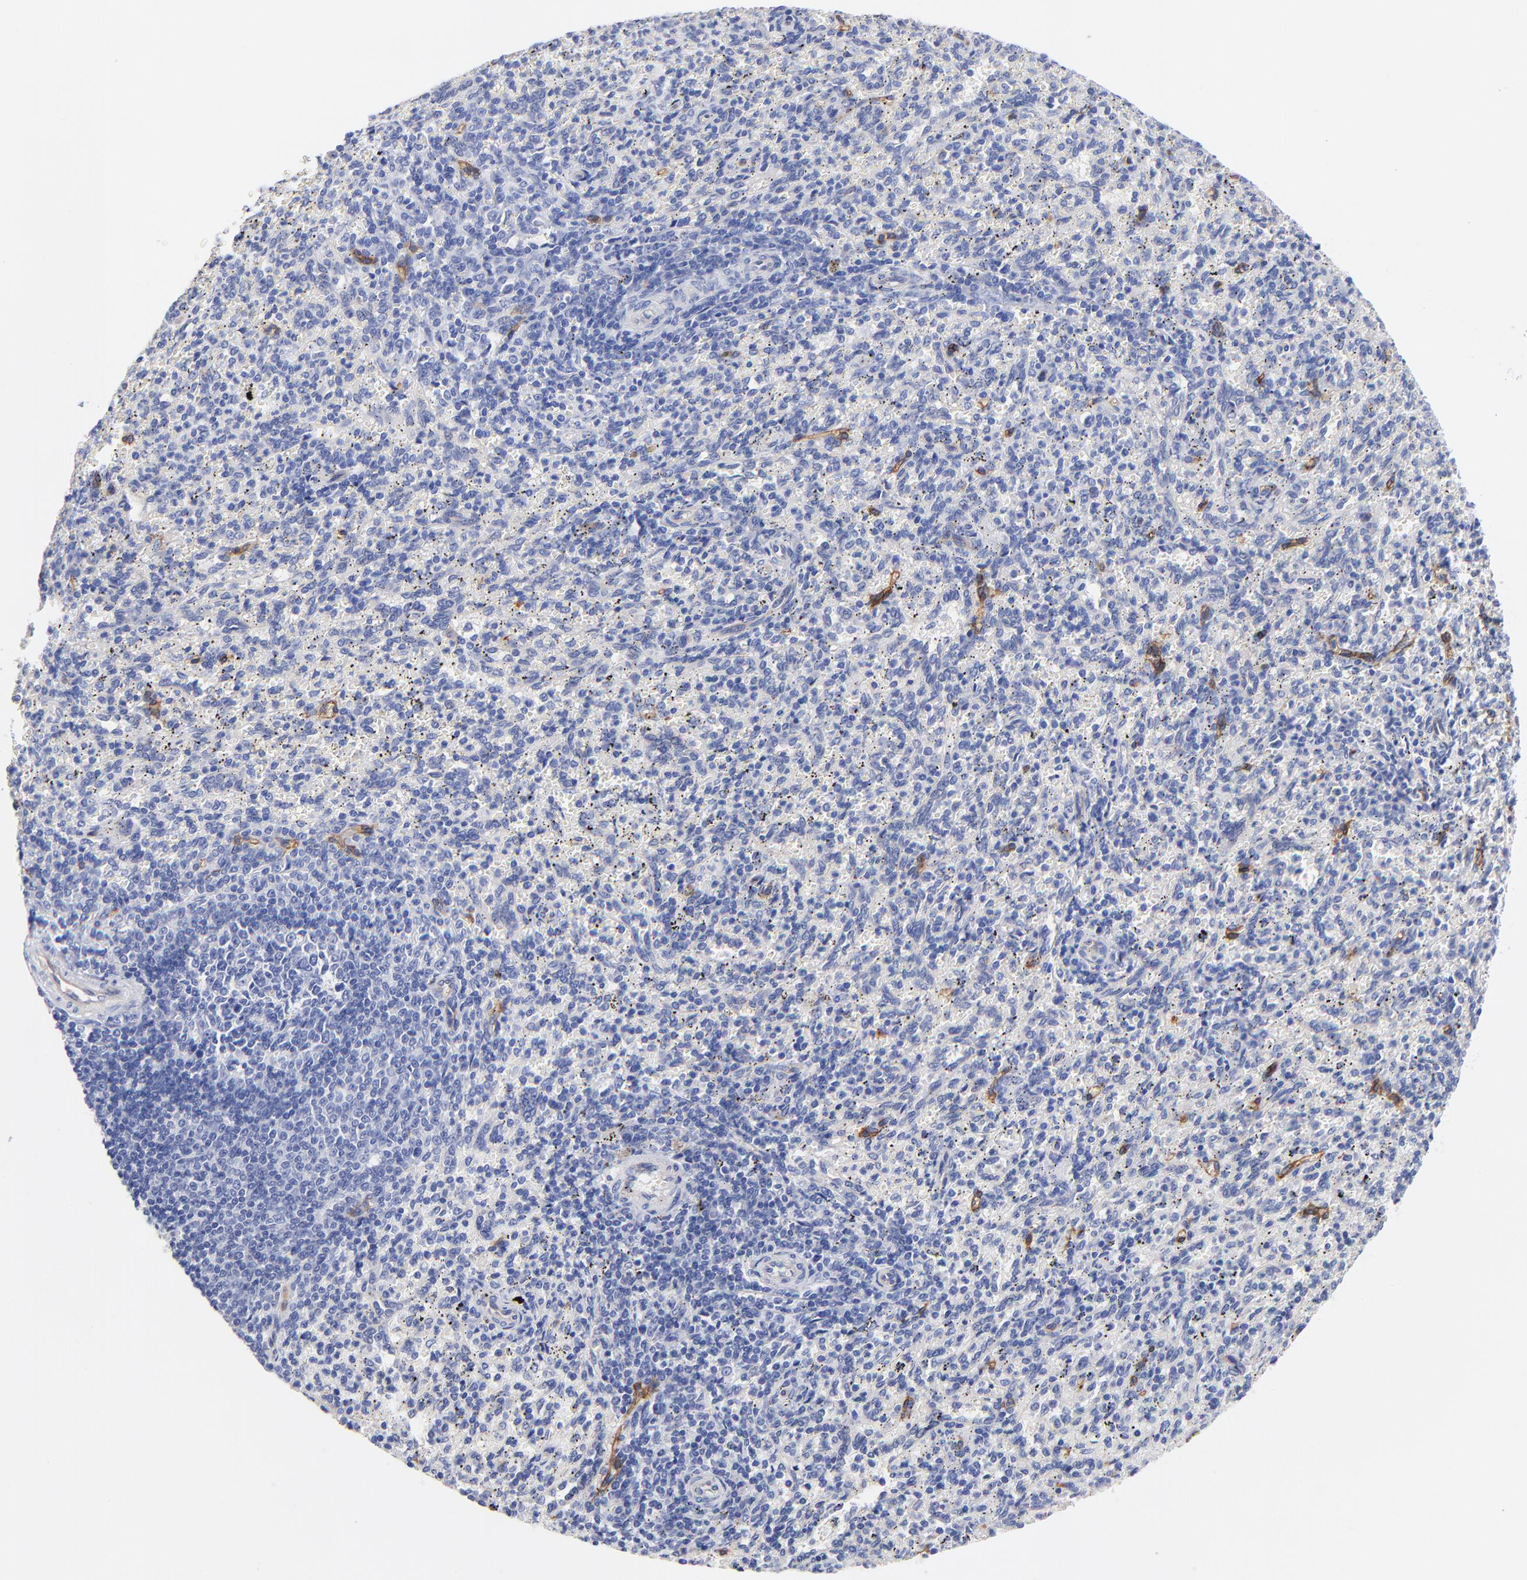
{"staining": {"intensity": "negative", "quantity": "none", "location": "none"}, "tissue": "spleen", "cell_type": "Cells in red pulp", "image_type": "normal", "snomed": [{"axis": "morphology", "description": "Normal tissue, NOS"}, {"axis": "topography", "description": "Spleen"}], "caption": "Photomicrograph shows no significant protein staining in cells in red pulp of unremarkable spleen. The staining was performed using DAB to visualize the protein expression in brown, while the nuclei were stained in blue with hematoxylin (Magnification: 20x).", "gene": "SLC44A2", "patient": {"sex": "female", "age": 10}}